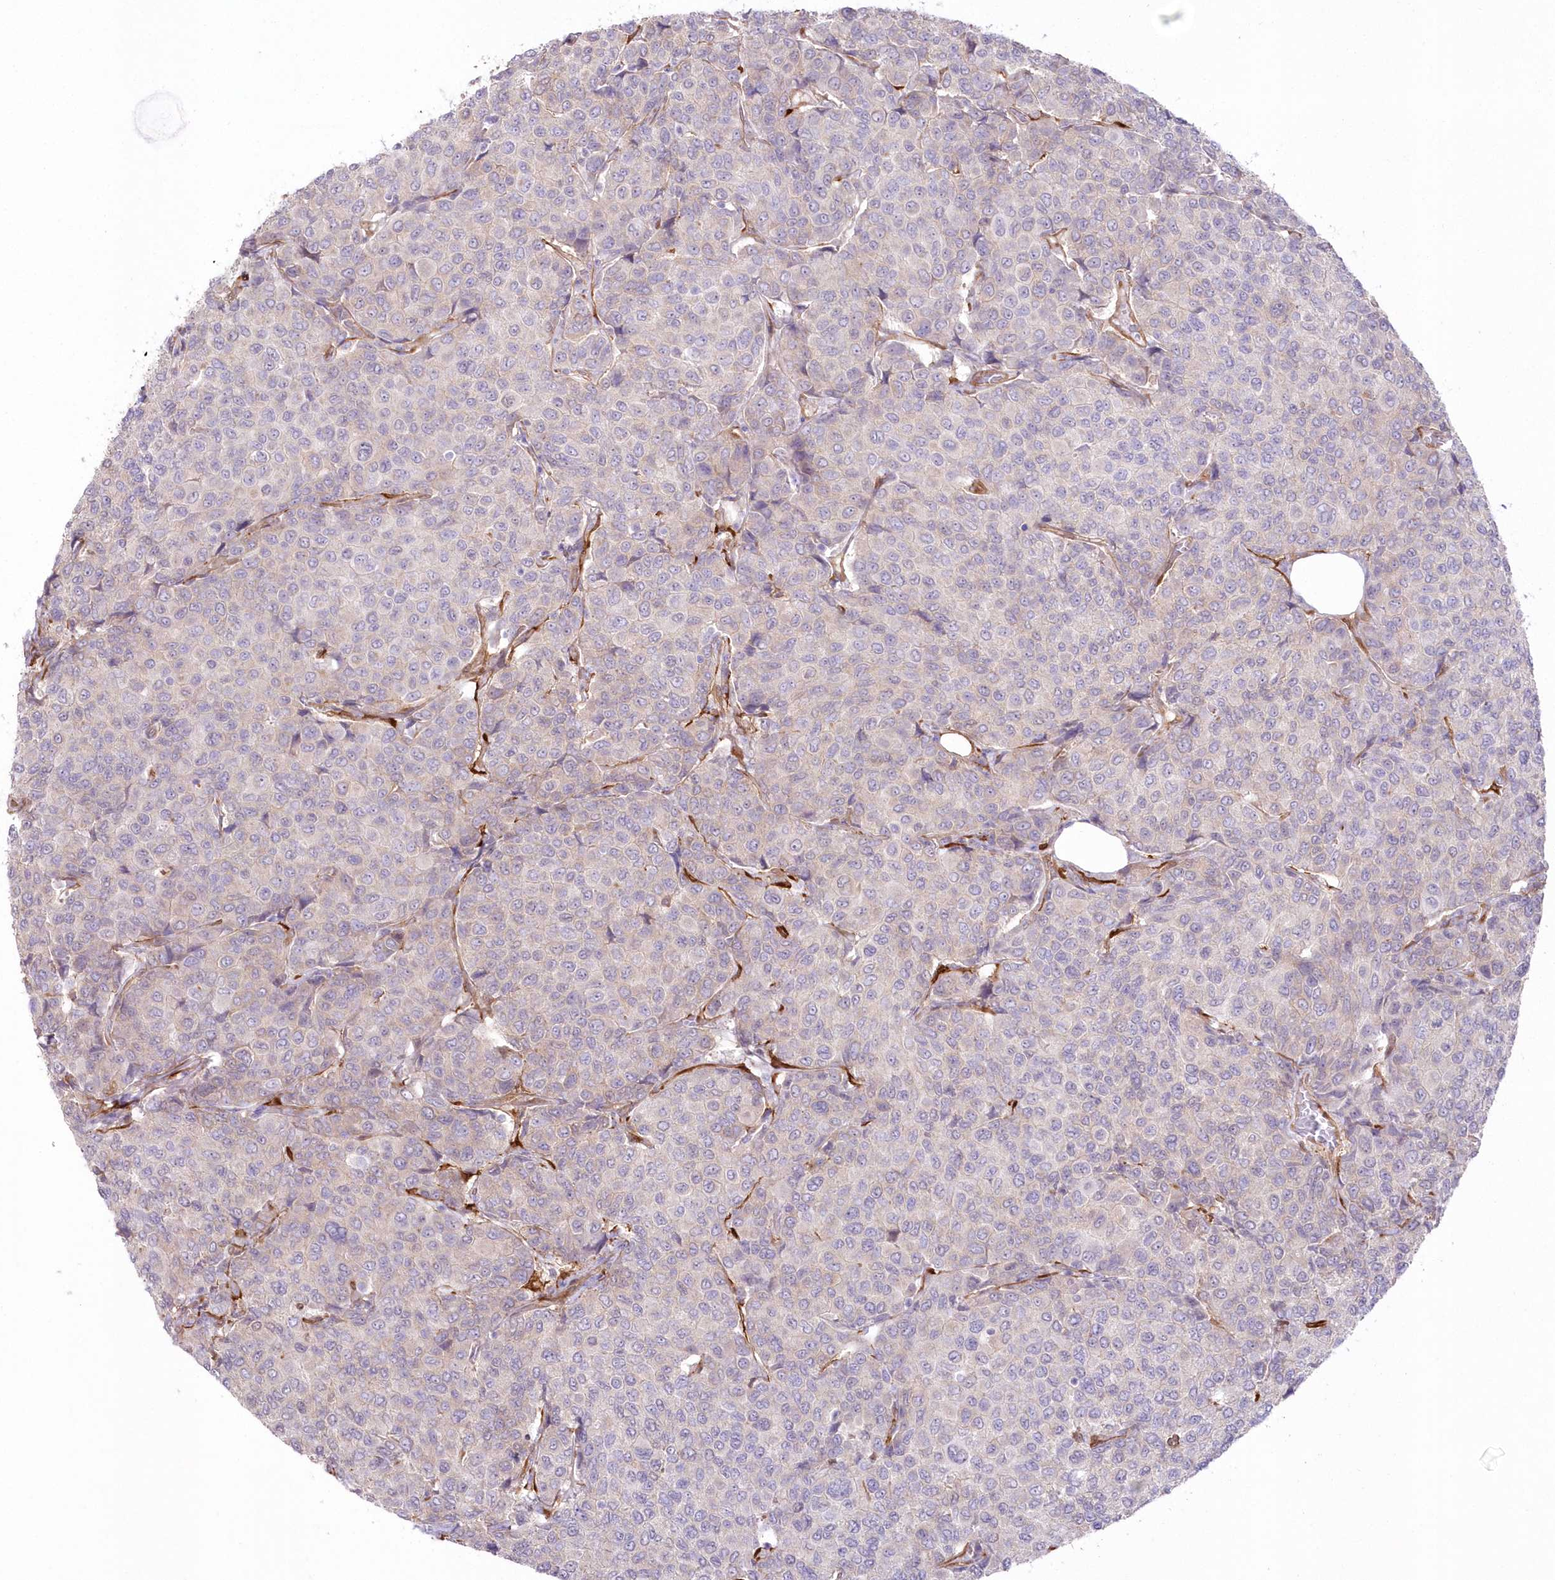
{"staining": {"intensity": "negative", "quantity": "none", "location": "none"}, "tissue": "breast cancer", "cell_type": "Tumor cells", "image_type": "cancer", "snomed": [{"axis": "morphology", "description": "Duct carcinoma"}, {"axis": "topography", "description": "Breast"}], "caption": "Tumor cells are negative for protein expression in human breast intraductal carcinoma.", "gene": "SH3PXD2B", "patient": {"sex": "female", "age": 55}}